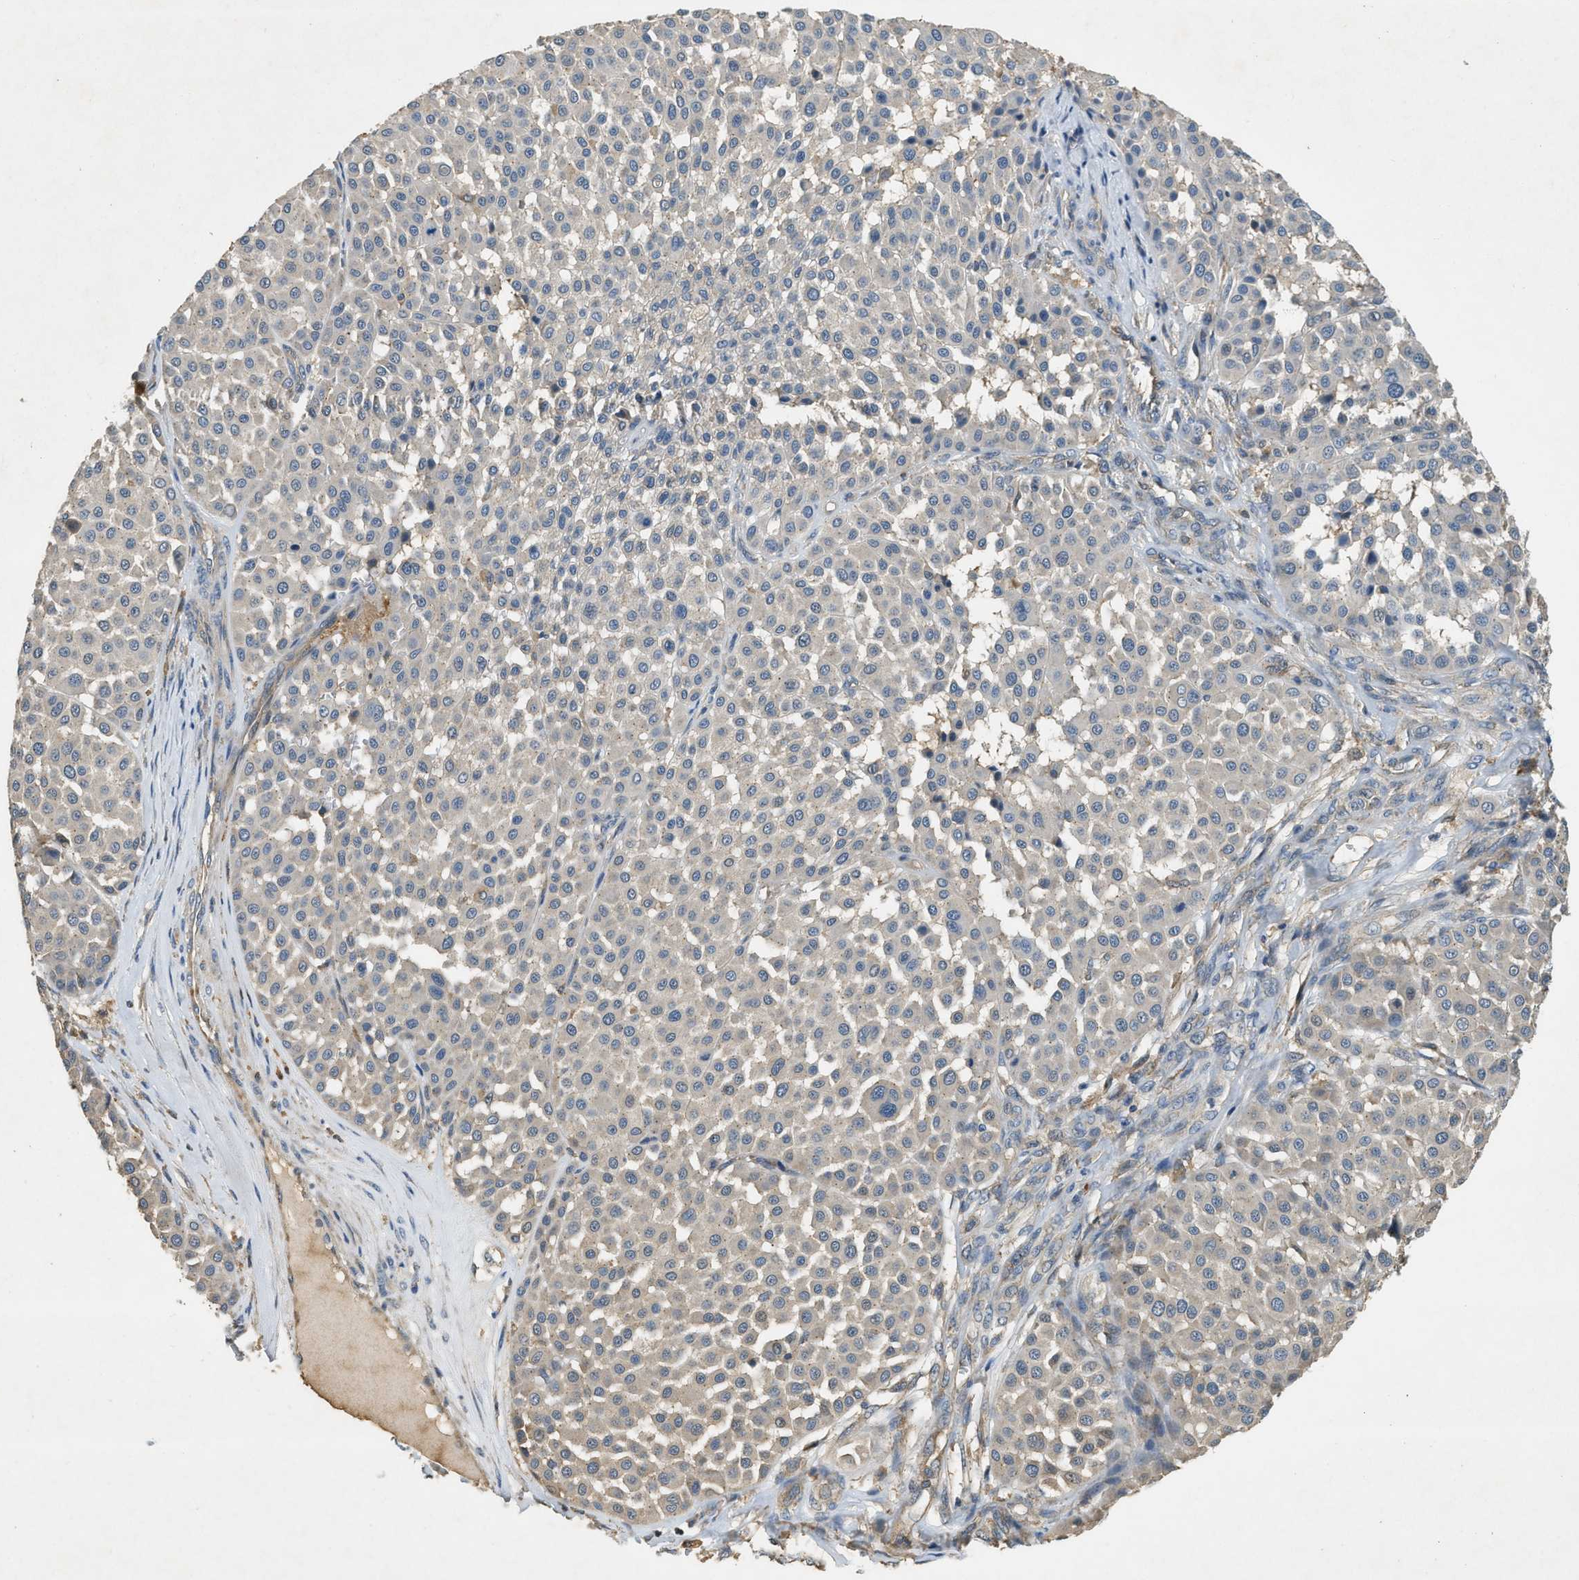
{"staining": {"intensity": "weak", "quantity": "<25%", "location": "cytoplasmic/membranous"}, "tissue": "melanoma", "cell_type": "Tumor cells", "image_type": "cancer", "snomed": [{"axis": "morphology", "description": "Malignant melanoma, Metastatic site"}, {"axis": "topography", "description": "Soft tissue"}], "caption": "Tumor cells show no significant protein staining in melanoma. (DAB IHC visualized using brightfield microscopy, high magnification).", "gene": "CFLAR", "patient": {"sex": "male", "age": 41}}